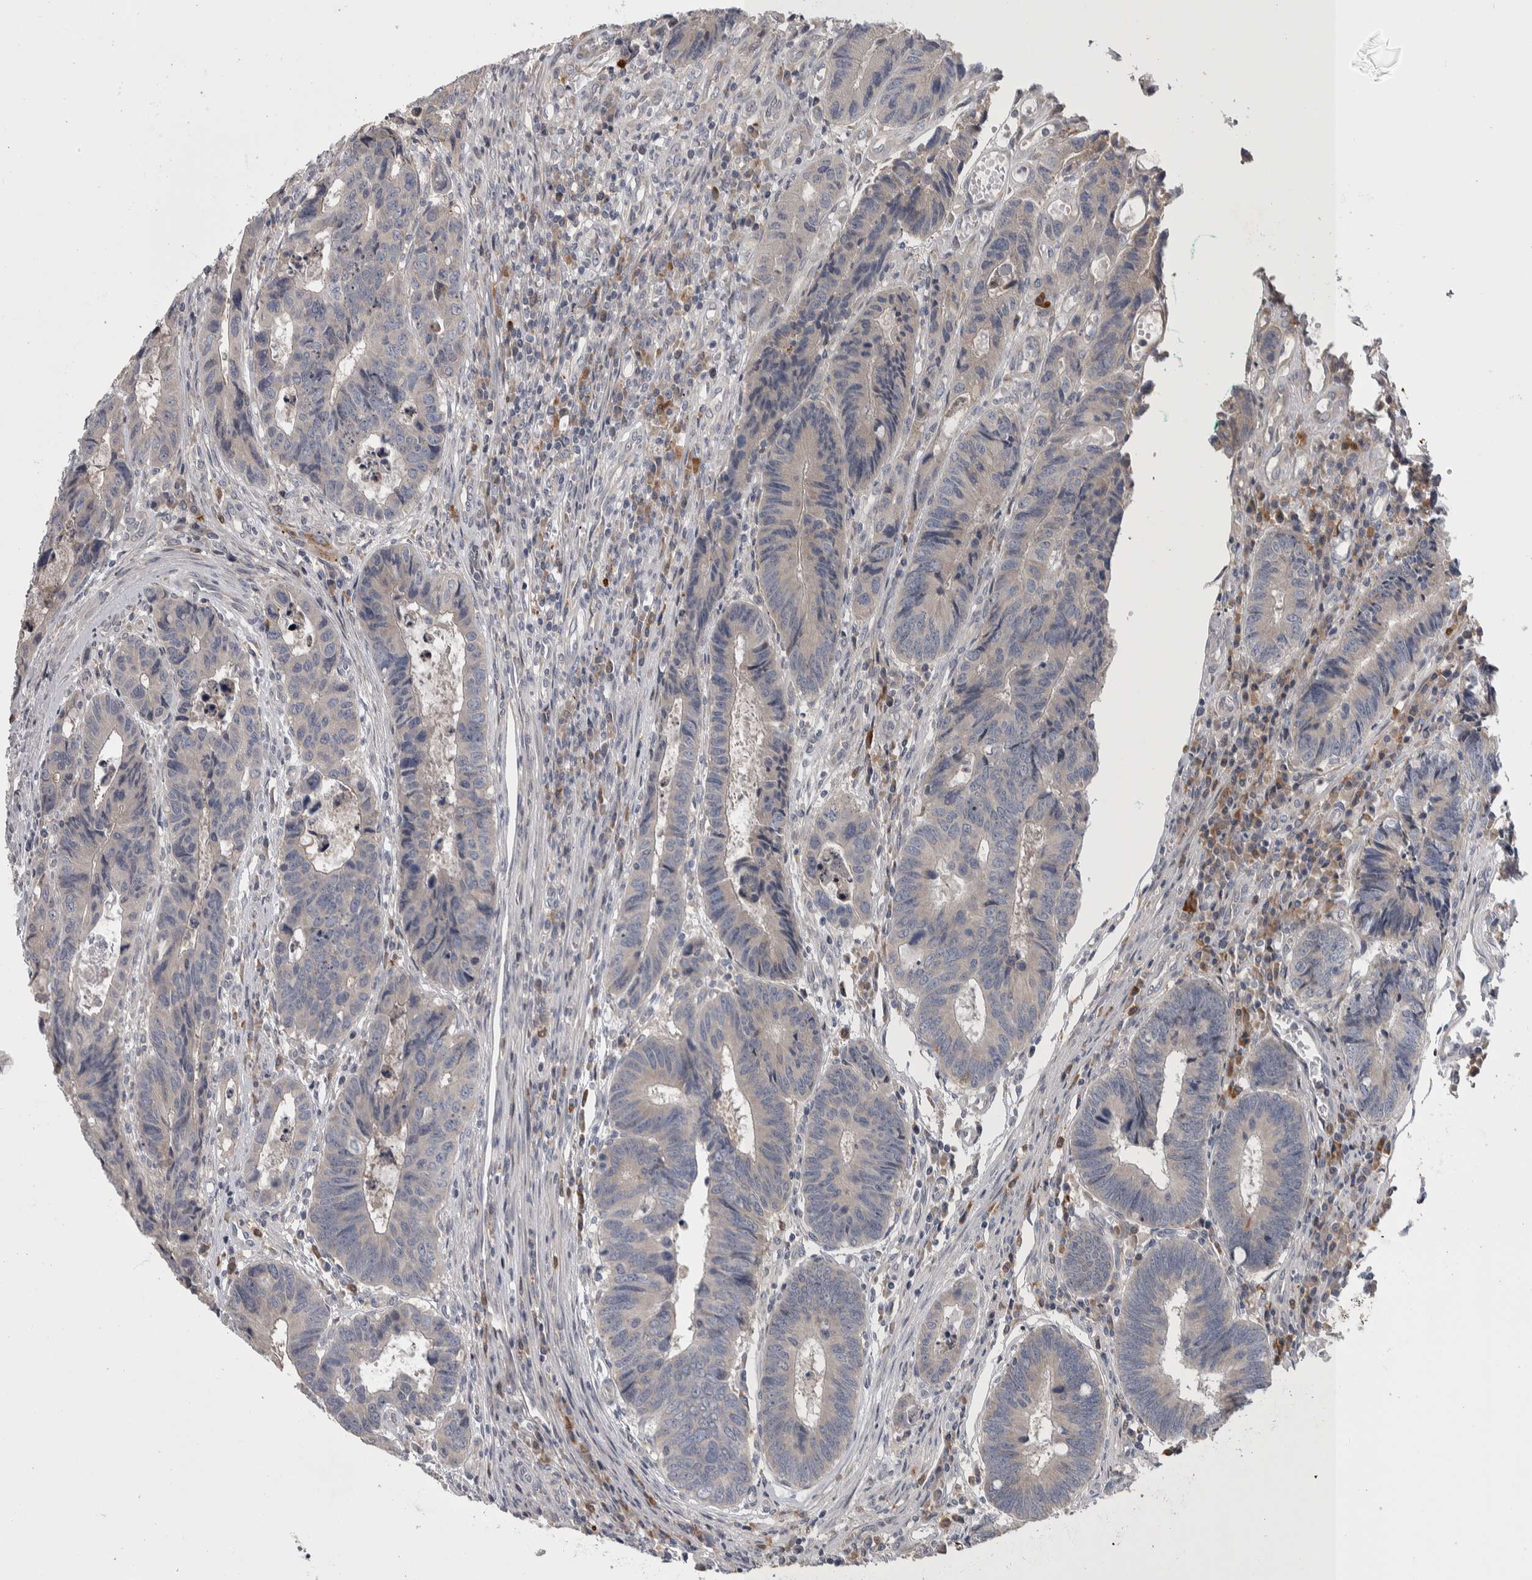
{"staining": {"intensity": "weak", "quantity": "<25%", "location": "cytoplasmic/membranous"}, "tissue": "colorectal cancer", "cell_type": "Tumor cells", "image_type": "cancer", "snomed": [{"axis": "morphology", "description": "Adenocarcinoma, NOS"}, {"axis": "topography", "description": "Rectum"}], "caption": "Immunohistochemistry histopathology image of colorectal adenocarcinoma stained for a protein (brown), which demonstrates no staining in tumor cells. (Stains: DAB IHC with hematoxylin counter stain, Microscopy: brightfield microscopy at high magnification).", "gene": "IBTK", "patient": {"sex": "male", "age": 84}}